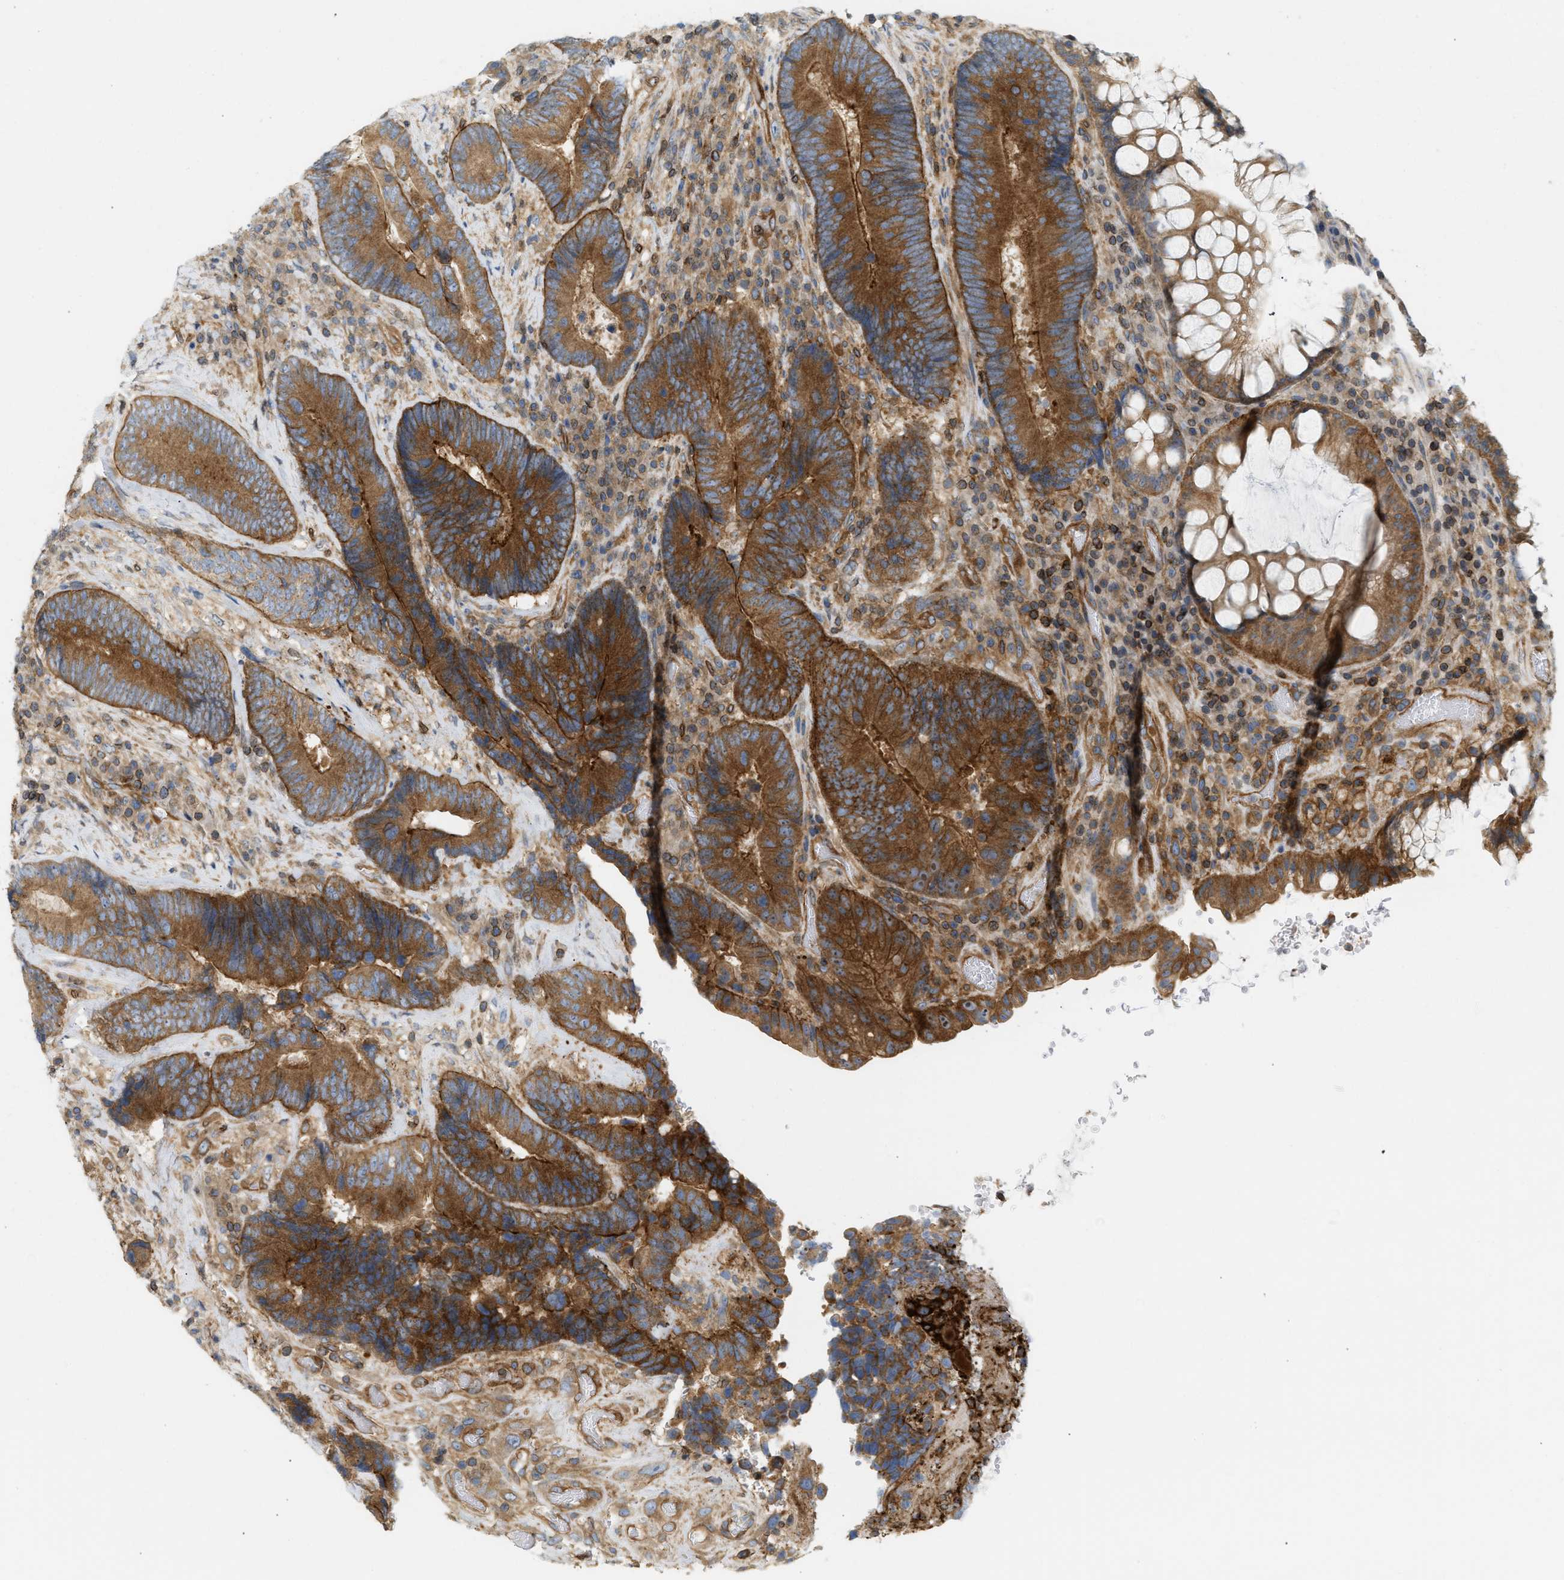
{"staining": {"intensity": "strong", "quantity": ">75%", "location": "cytoplasmic/membranous"}, "tissue": "colorectal cancer", "cell_type": "Tumor cells", "image_type": "cancer", "snomed": [{"axis": "morphology", "description": "Adenocarcinoma, NOS"}, {"axis": "topography", "description": "Rectum"}], "caption": "Human colorectal adenocarcinoma stained with a brown dye shows strong cytoplasmic/membranous positive staining in about >75% of tumor cells.", "gene": "STRN", "patient": {"sex": "female", "age": 89}}